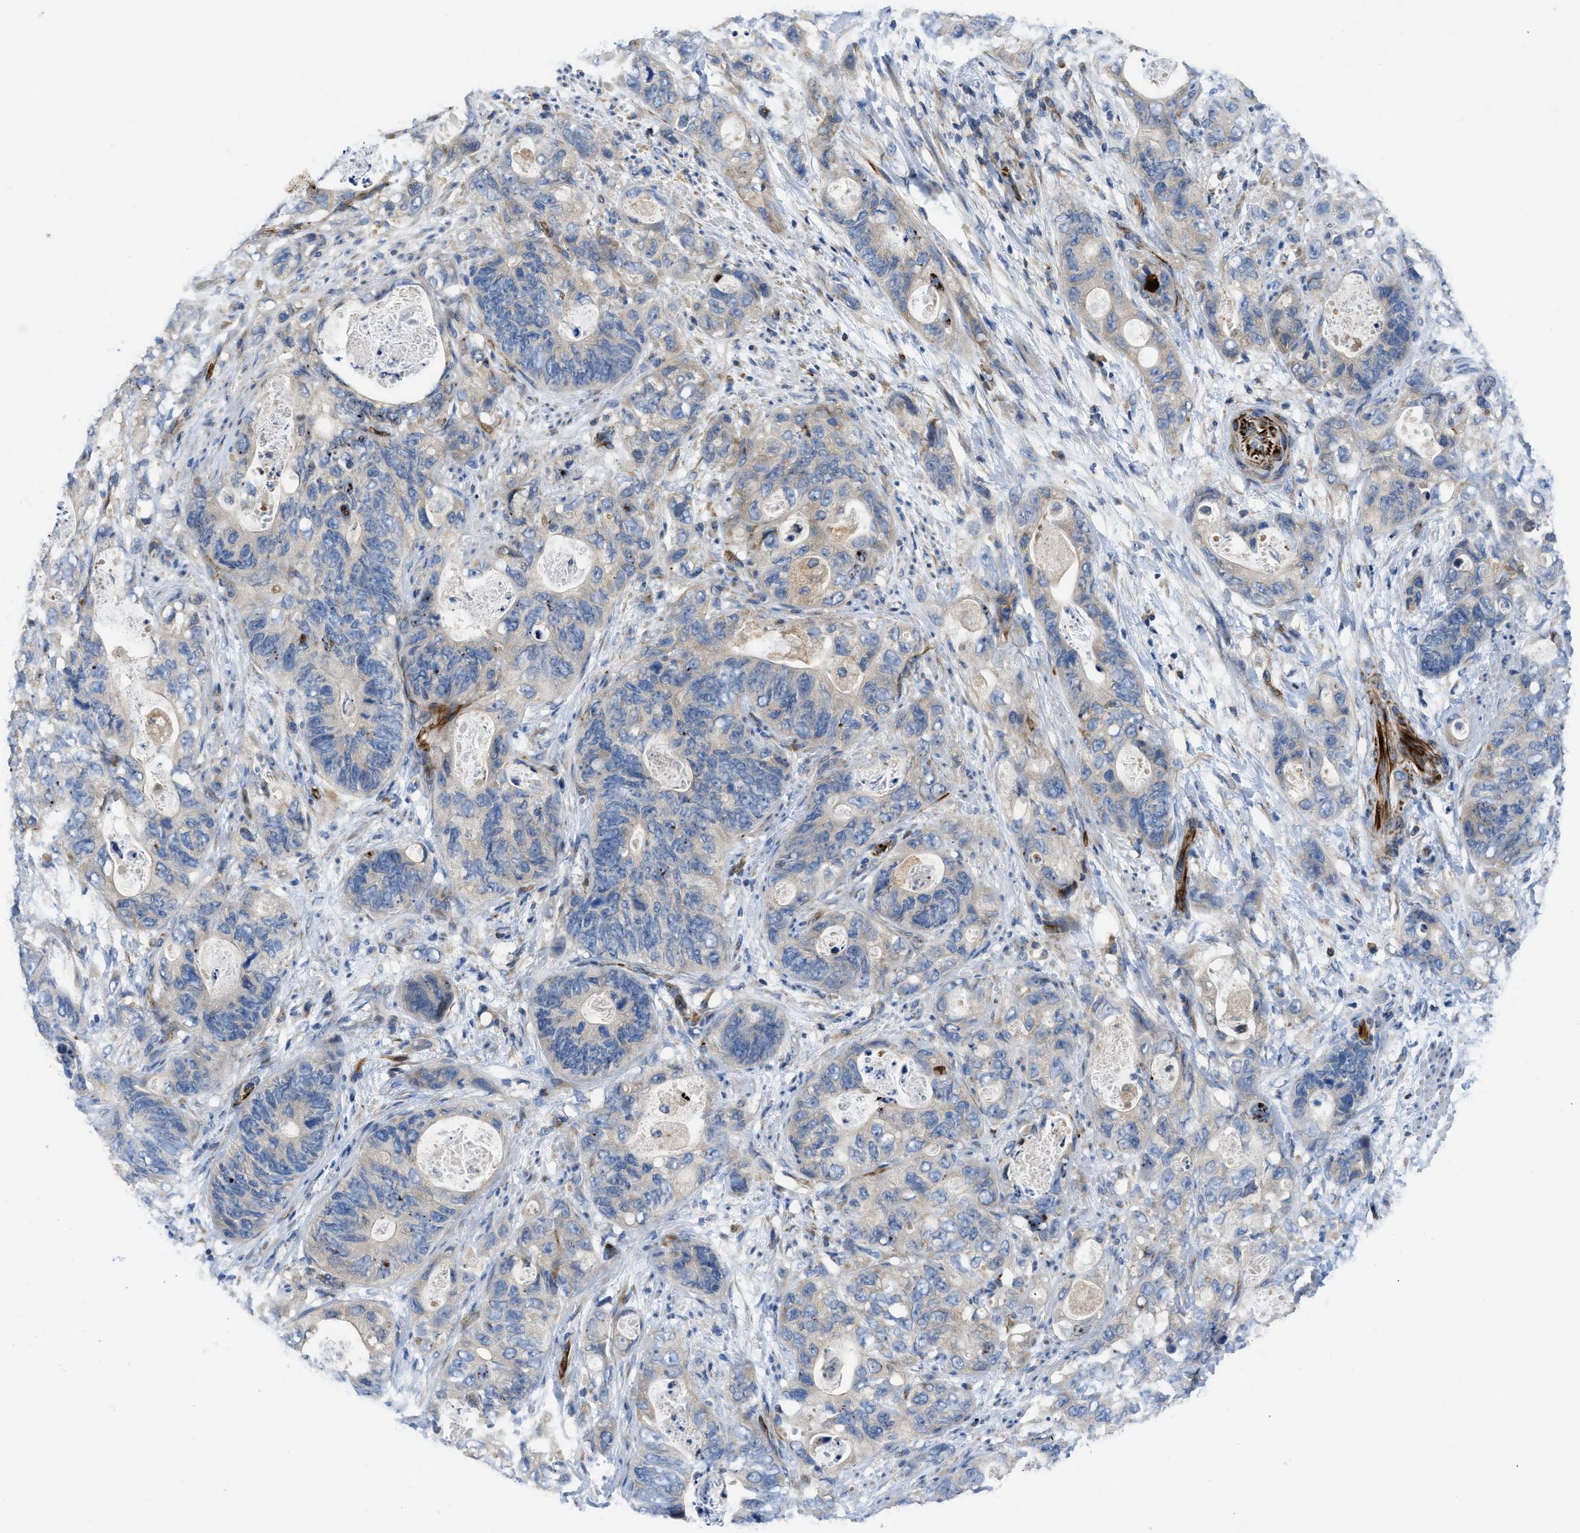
{"staining": {"intensity": "weak", "quantity": "<25%", "location": "cytoplasmic/membranous"}, "tissue": "stomach cancer", "cell_type": "Tumor cells", "image_type": "cancer", "snomed": [{"axis": "morphology", "description": "Adenocarcinoma, NOS"}, {"axis": "topography", "description": "Stomach"}], "caption": "The image shows no significant positivity in tumor cells of stomach cancer. (DAB (3,3'-diaminobenzidine) IHC visualized using brightfield microscopy, high magnification).", "gene": "ZNF831", "patient": {"sex": "female", "age": 89}}